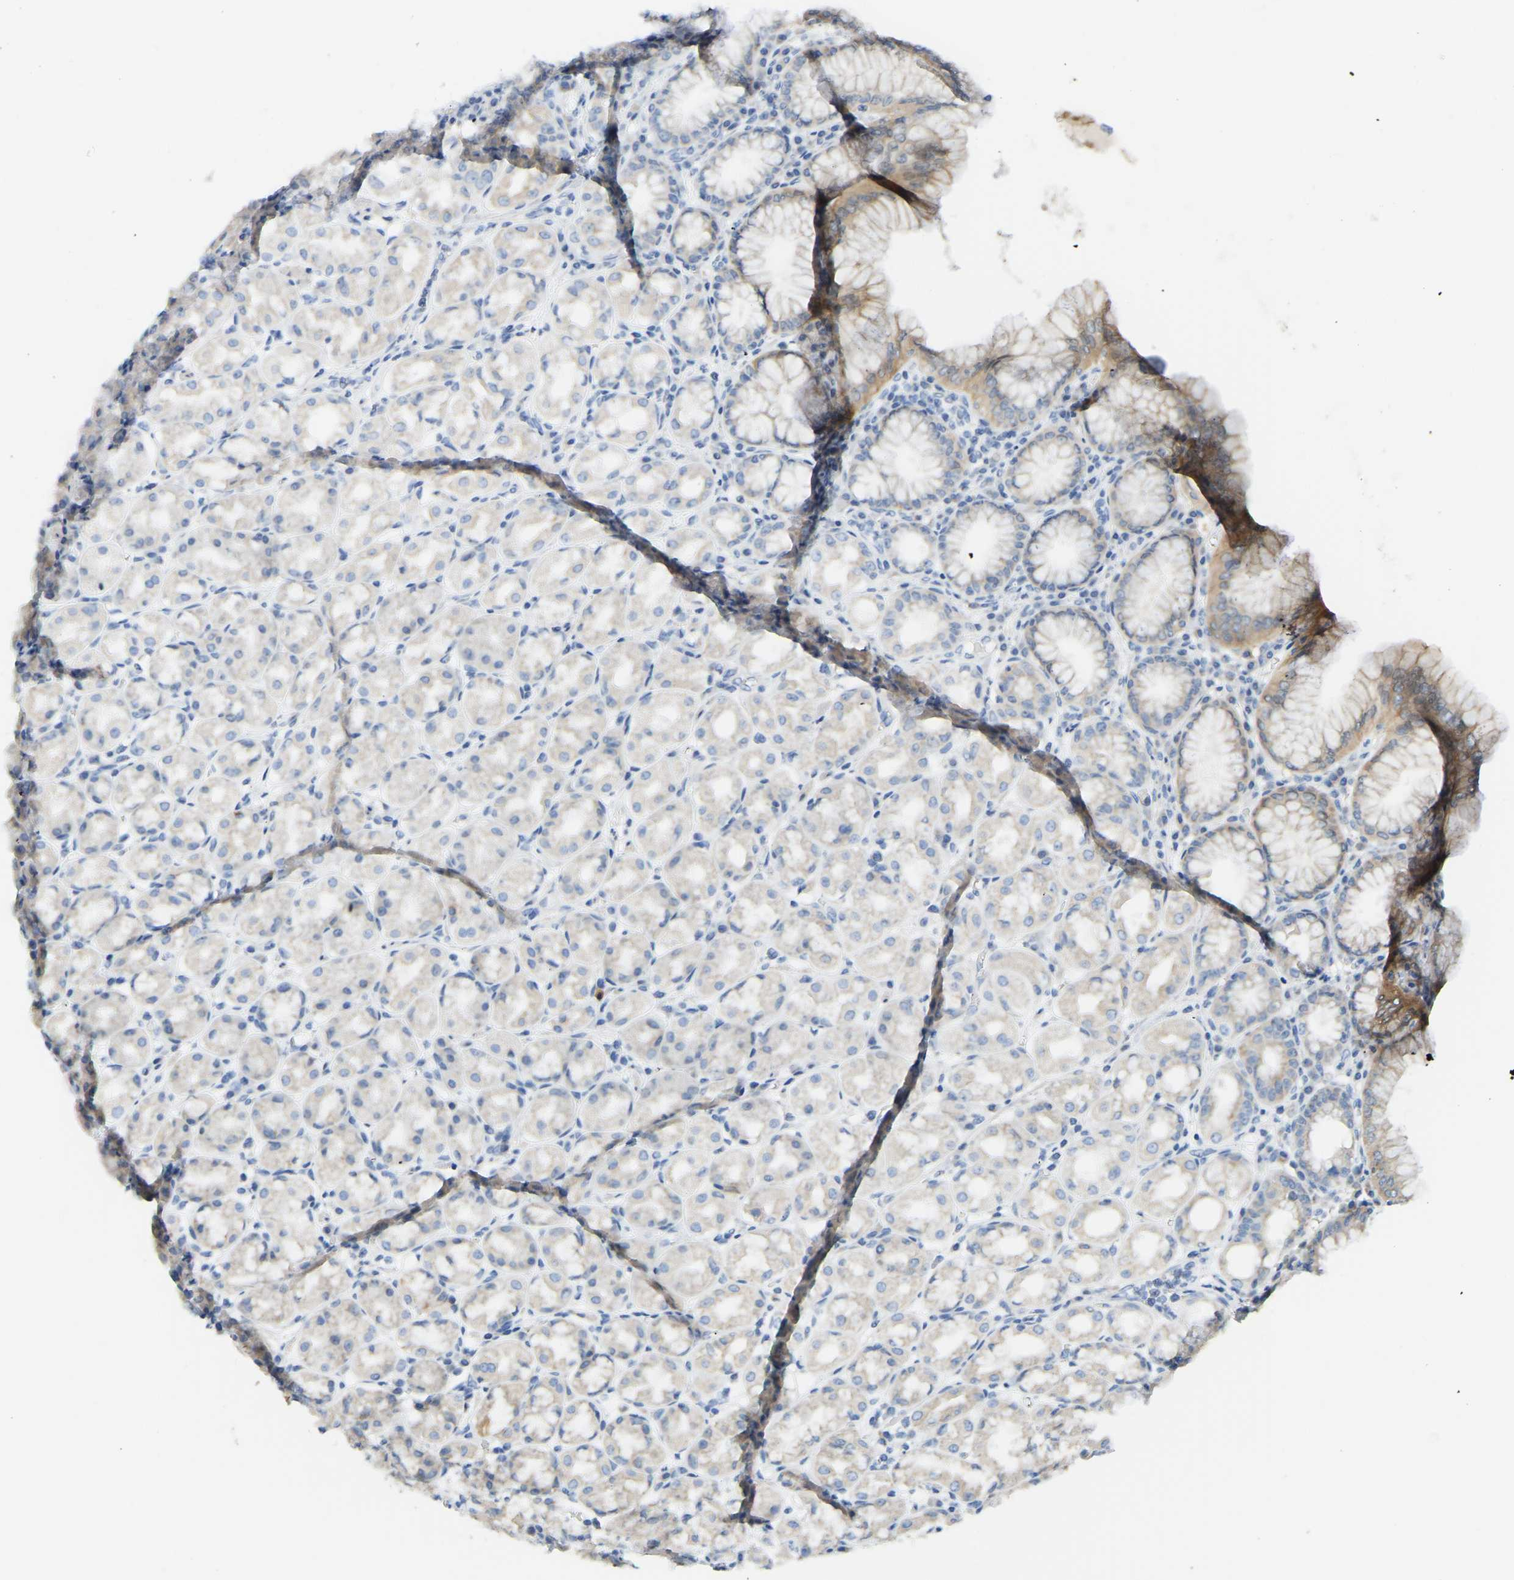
{"staining": {"intensity": "weak", "quantity": "<25%", "location": "cytoplasmic/membranous"}, "tissue": "stomach", "cell_type": "Glandular cells", "image_type": "normal", "snomed": [{"axis": "morphology", "description": "Normal tissue, NOS"}, {"axis": "topography", "description": "Stomach"}, {"axis": "topography", "description": "Stomach, lower"}], "caption": "Protein analysis of benign stomach demonstrates no significant staining in glandular cells.", "gene": "GDA", "patient": {"sex": "female", "age": 56}}